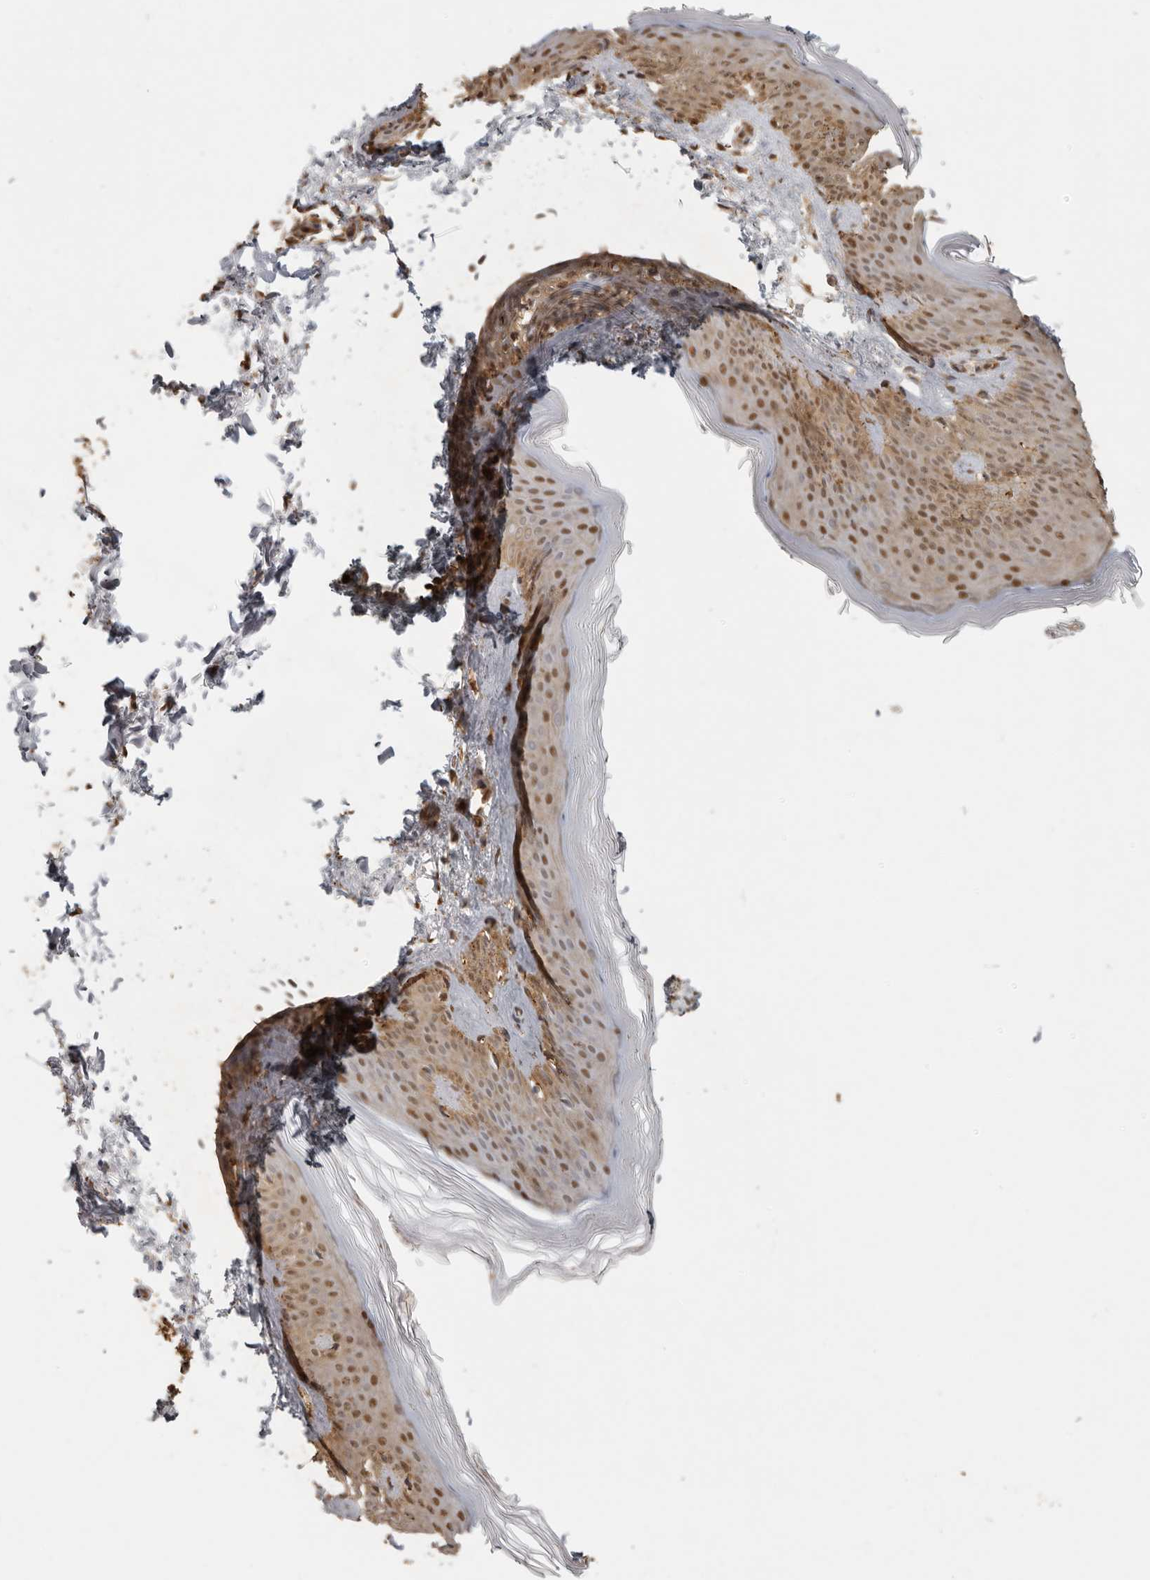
{"staining": {"intensity": "moderate", "quantity": ">75%", "location": "cytoplasmic/membranous"}, "tissue": "skin", "cell_type": "Fibroblasts", "image_type": "normal", "snomed": [{"axis": "morphology", "description": "Normal tissue, NOS"}, {"axis": "topography", "description": "Skin"}], "caption": "IHC of unremarkable skin displays medium levels of moderate cytoplasmic/membranous expression in about >75% of fibroblasts.", "gene": "PSMA5", "patient": {"sex": "female", "age": 27}}